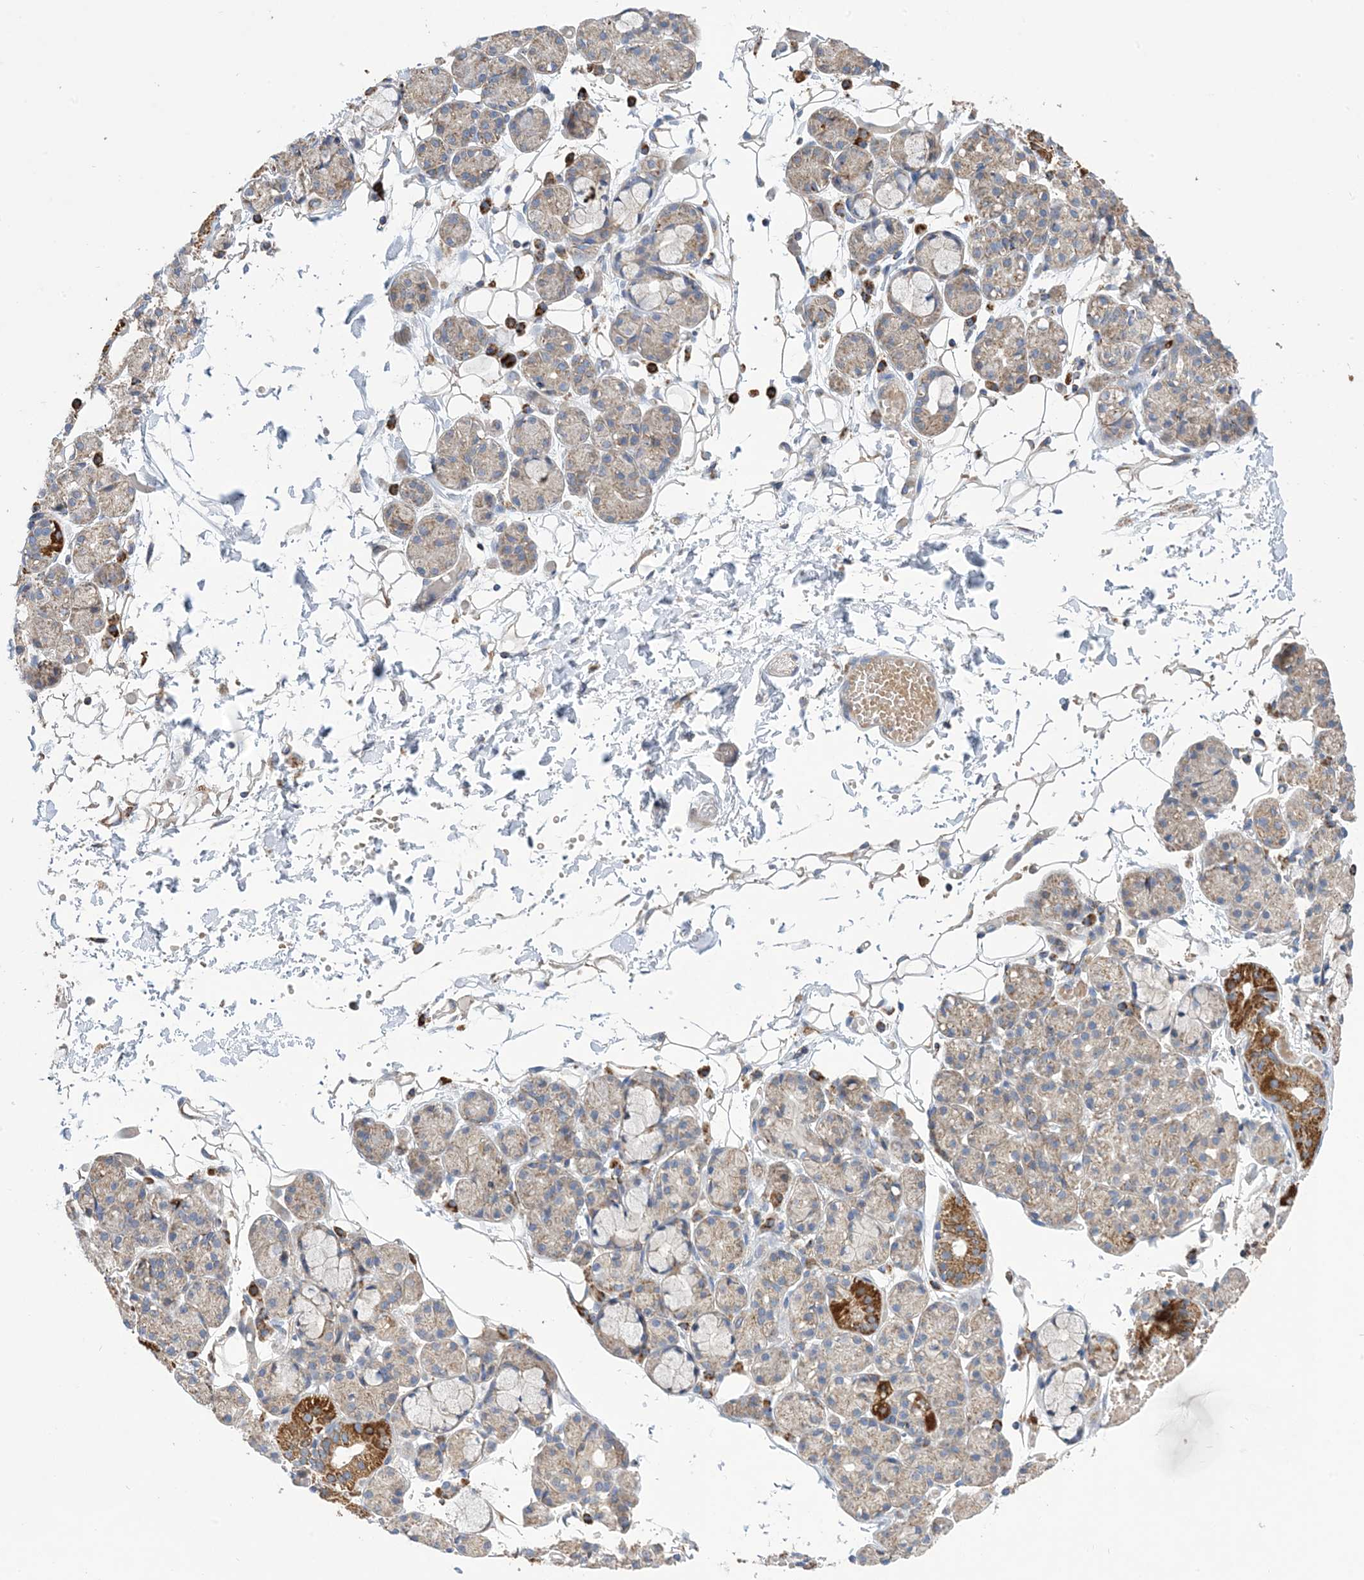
{"staining": {"intensity": "strong", "quantity": "<25%", "location": "cytoplasmic/membranous"}, "tissue": "salivary gland", "cell_type": "Glandular cells", "image_type": "normal", "snomed": [{"axis": "morphology", "description": "Normal tissue, NOS"}, {"axis": "topography", "description": "Salivary gland"}], "caption": "Strong cytoplasmic/membranous positivity for a protein is present in about <25% of glandular cells of unremarkable salivary gland using immunohistochemistry (IHC).", "gene": "CLEC16A", "patient": {"sex": "male", "age": 63}}